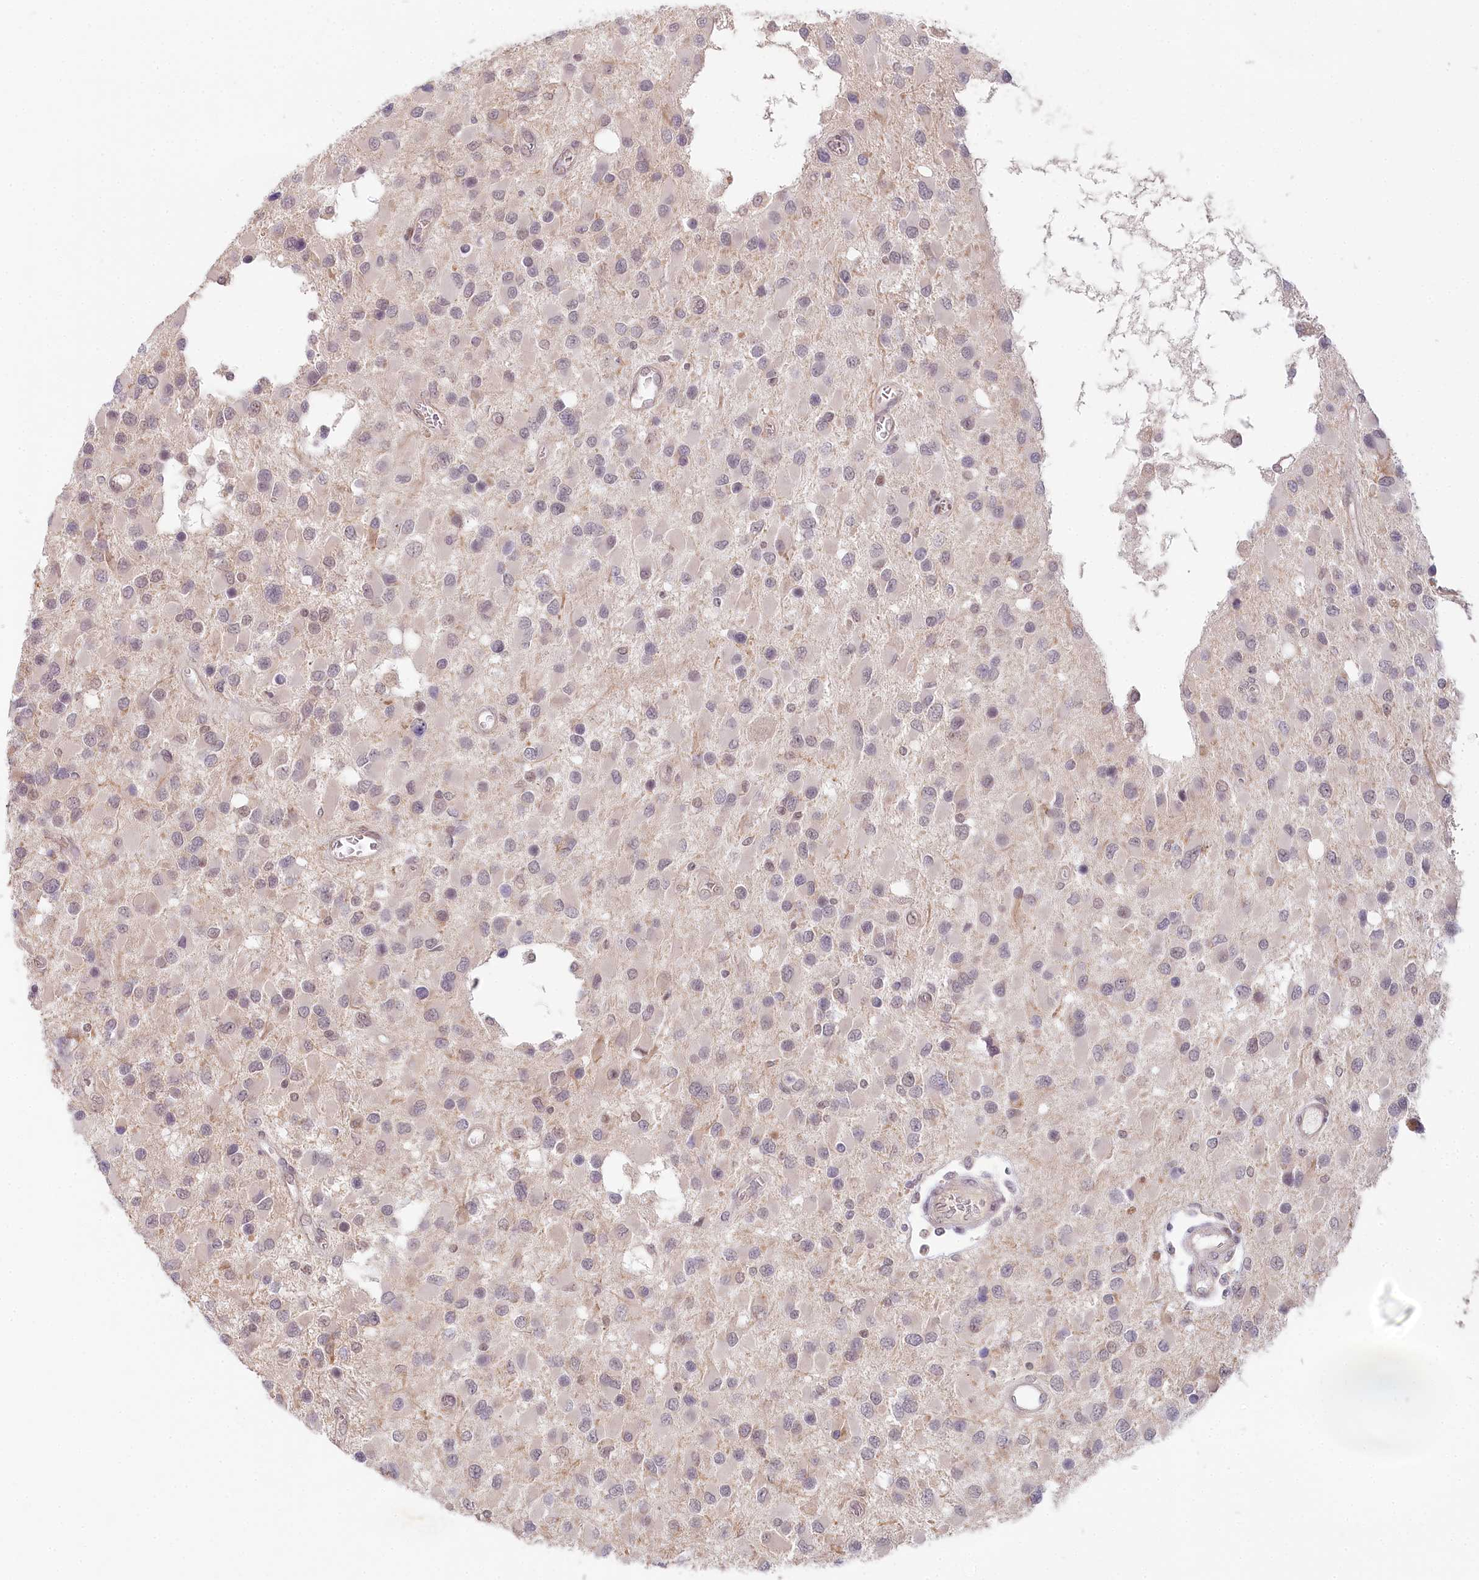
{"staining": {"intensity": "negative", "quantity": "none", "location": "none"}, "tissue": "glioma", "cell_type": "Tumor cells", "image_type": "cancer", "snomed": [{"axis": "morphology", "description": "Glioma, malignant, High grade"}, {"axis": "topography", "description": "Brain"}], "caption": "A high-resolution image shows immunohistochemistry staining of malignant glioma (high-grade), which shows no significant staining in tumor cells. The staining was performed using DAB to visualize the protein expression in brown, while the nuclei were stained in blue with hematoxylin (Magnification: 20x).", "gene": "AMTN", "patient": {"sex": "male", "age": 53}}